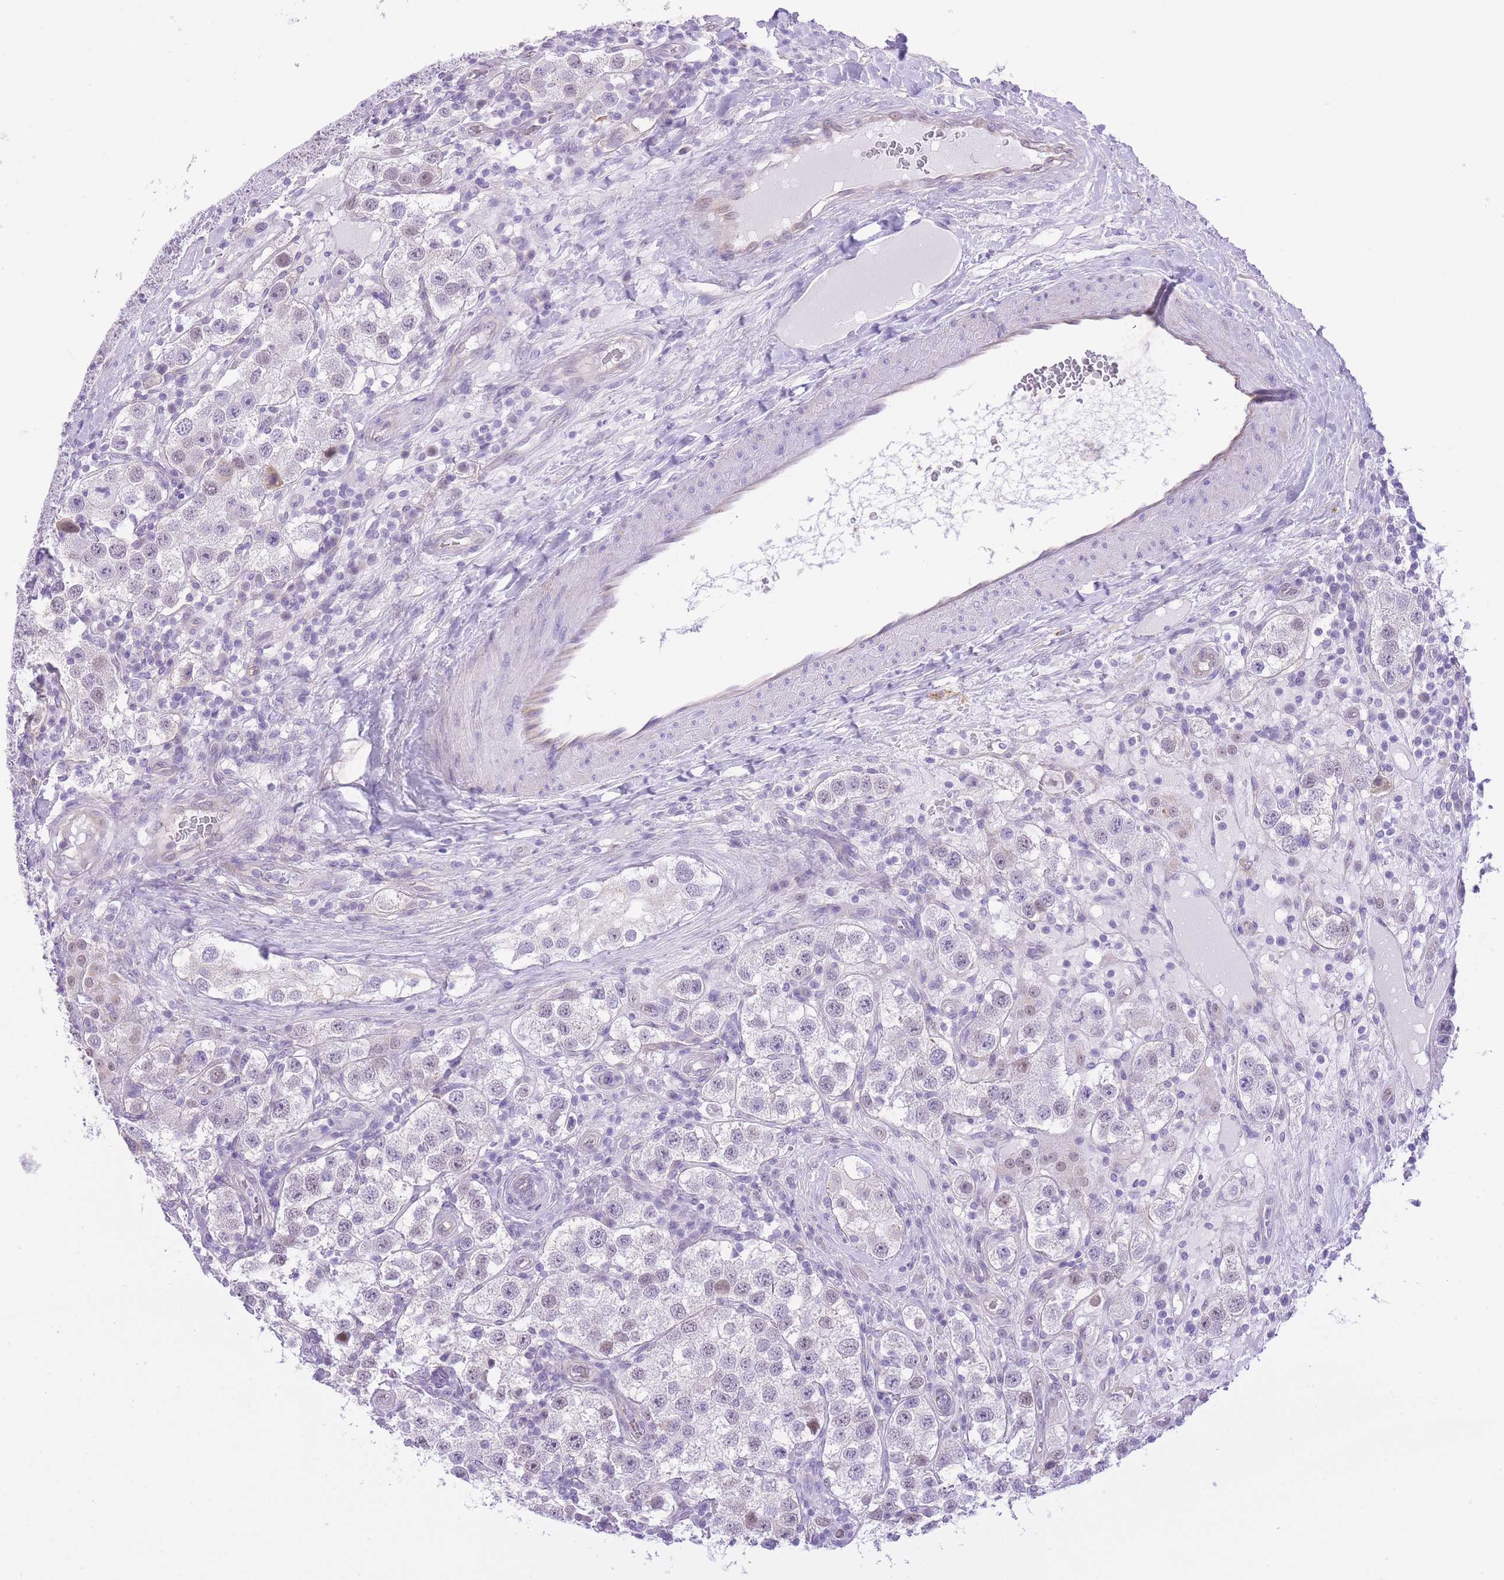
{"staining": {"intensity": "weak", "quantity": "<25%", "location": "nuclear"}, "tissue": "testis cancer", "cell_type": "Tumor cells", "image_type": "cancer", "snomed": [{"axis": "morphology", "description": "Seminoma, NOS"}, {"axis": "topography", "description": "Testis"}], "caption": "Immunohistochemical staining of testis cancer reveals no significant expression in tumor cells.", "gene": "MEIOSIN", "patient": {"sex": "male", "age": 37}}